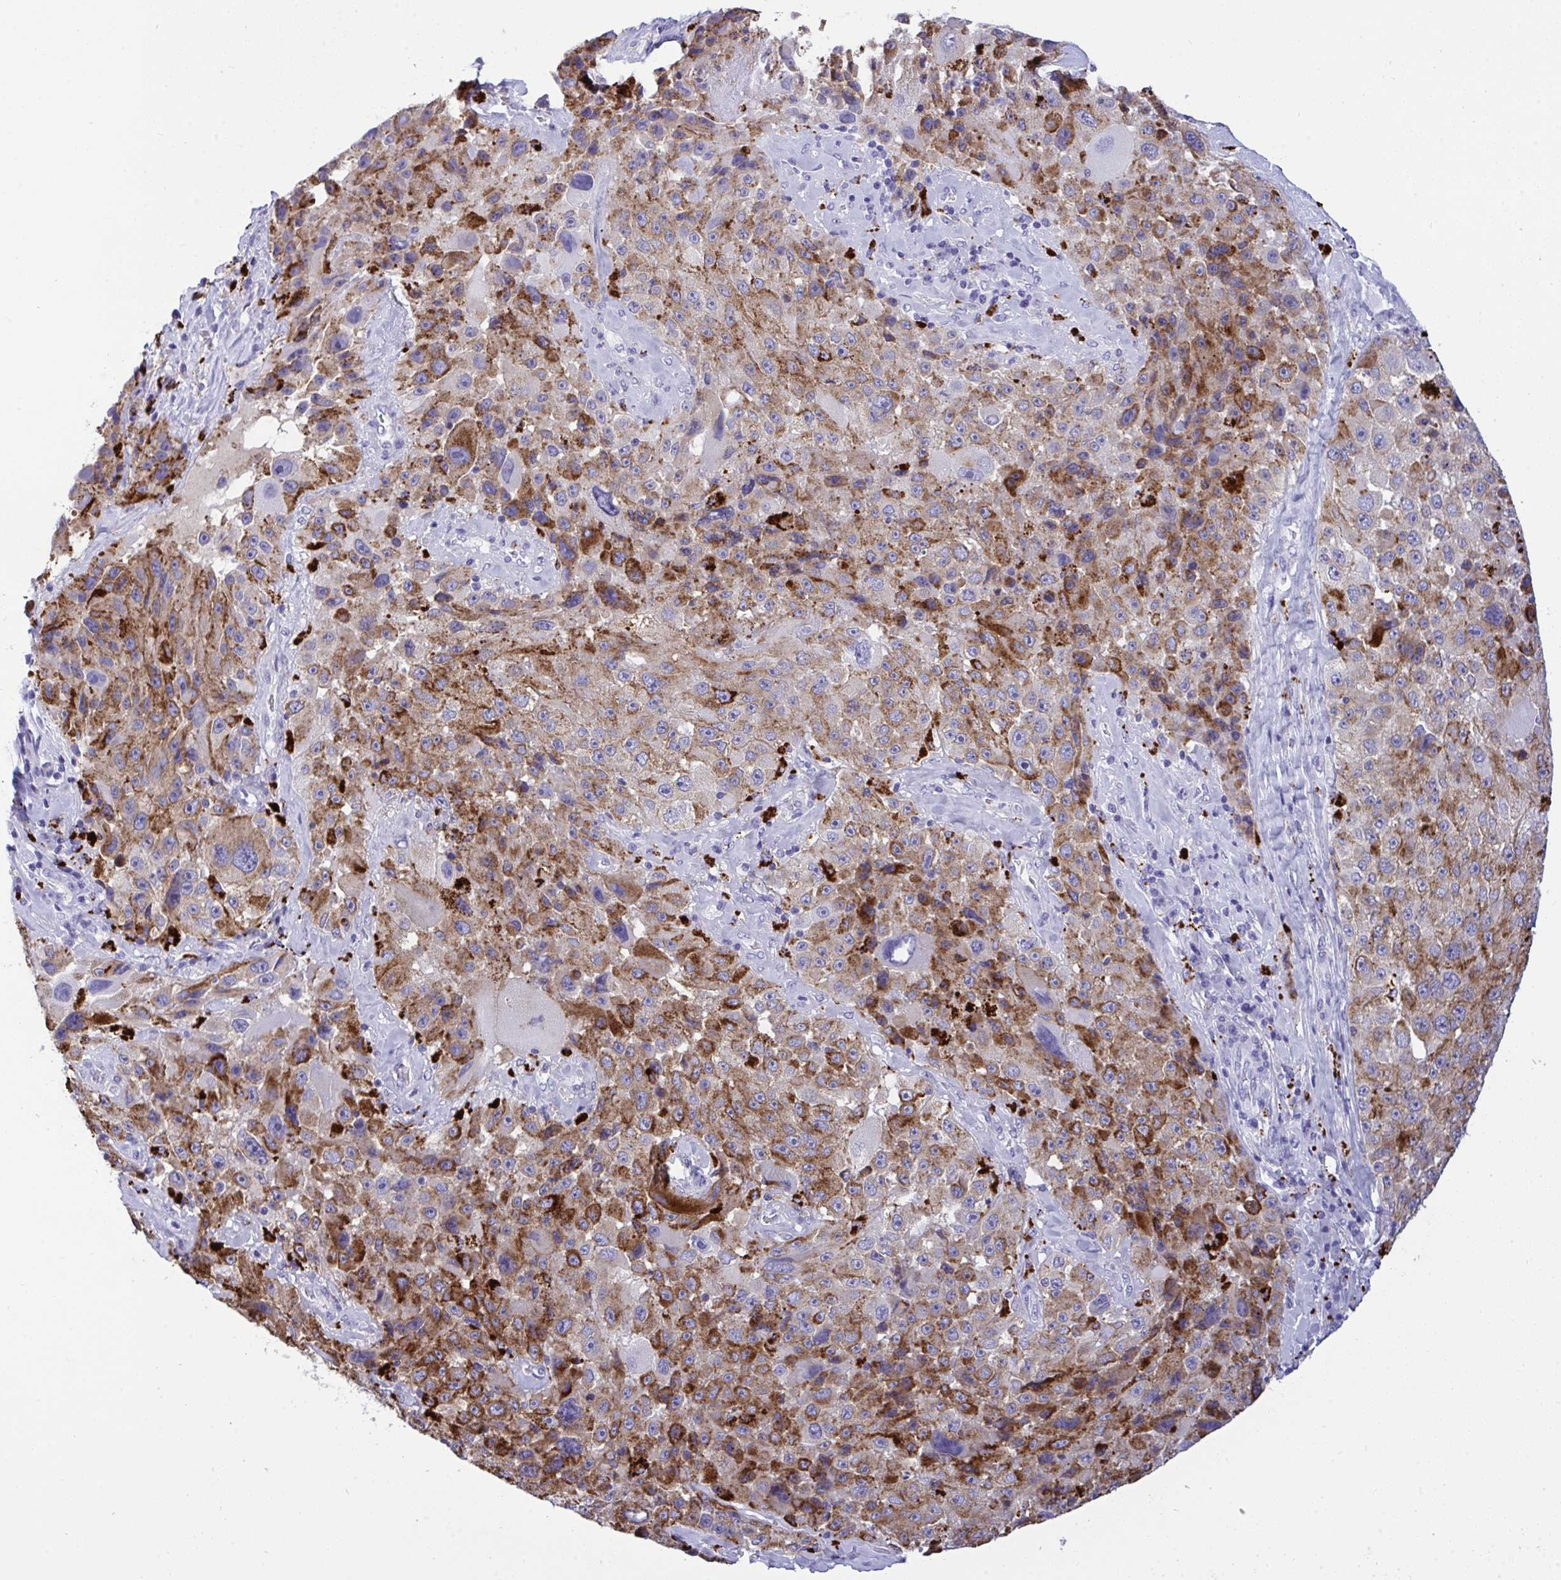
{"staining": {"intensity": "moderate", "quantity": "25%-75%", "location": "cytoplasmic/membranous"}, "tissue": "melanoma", "cell_type": "Tumor cells", "image_type": "cancer", "snomed": [{"axis": "morphology", "description": "Malignant melanoma, Metastatic site"}, {"axis": "topography", "description": "Lymph node"}], "caption": "Protein expression analysis of human melanoma reveals moderate cytoplasmic/membranous staining in approximately 25%-75% of tumor cells. The protein is shown in brown color, while the nuclei are stained blue.", "gene": "CPVL", "patient": {"sex": "male", "age": 62}}